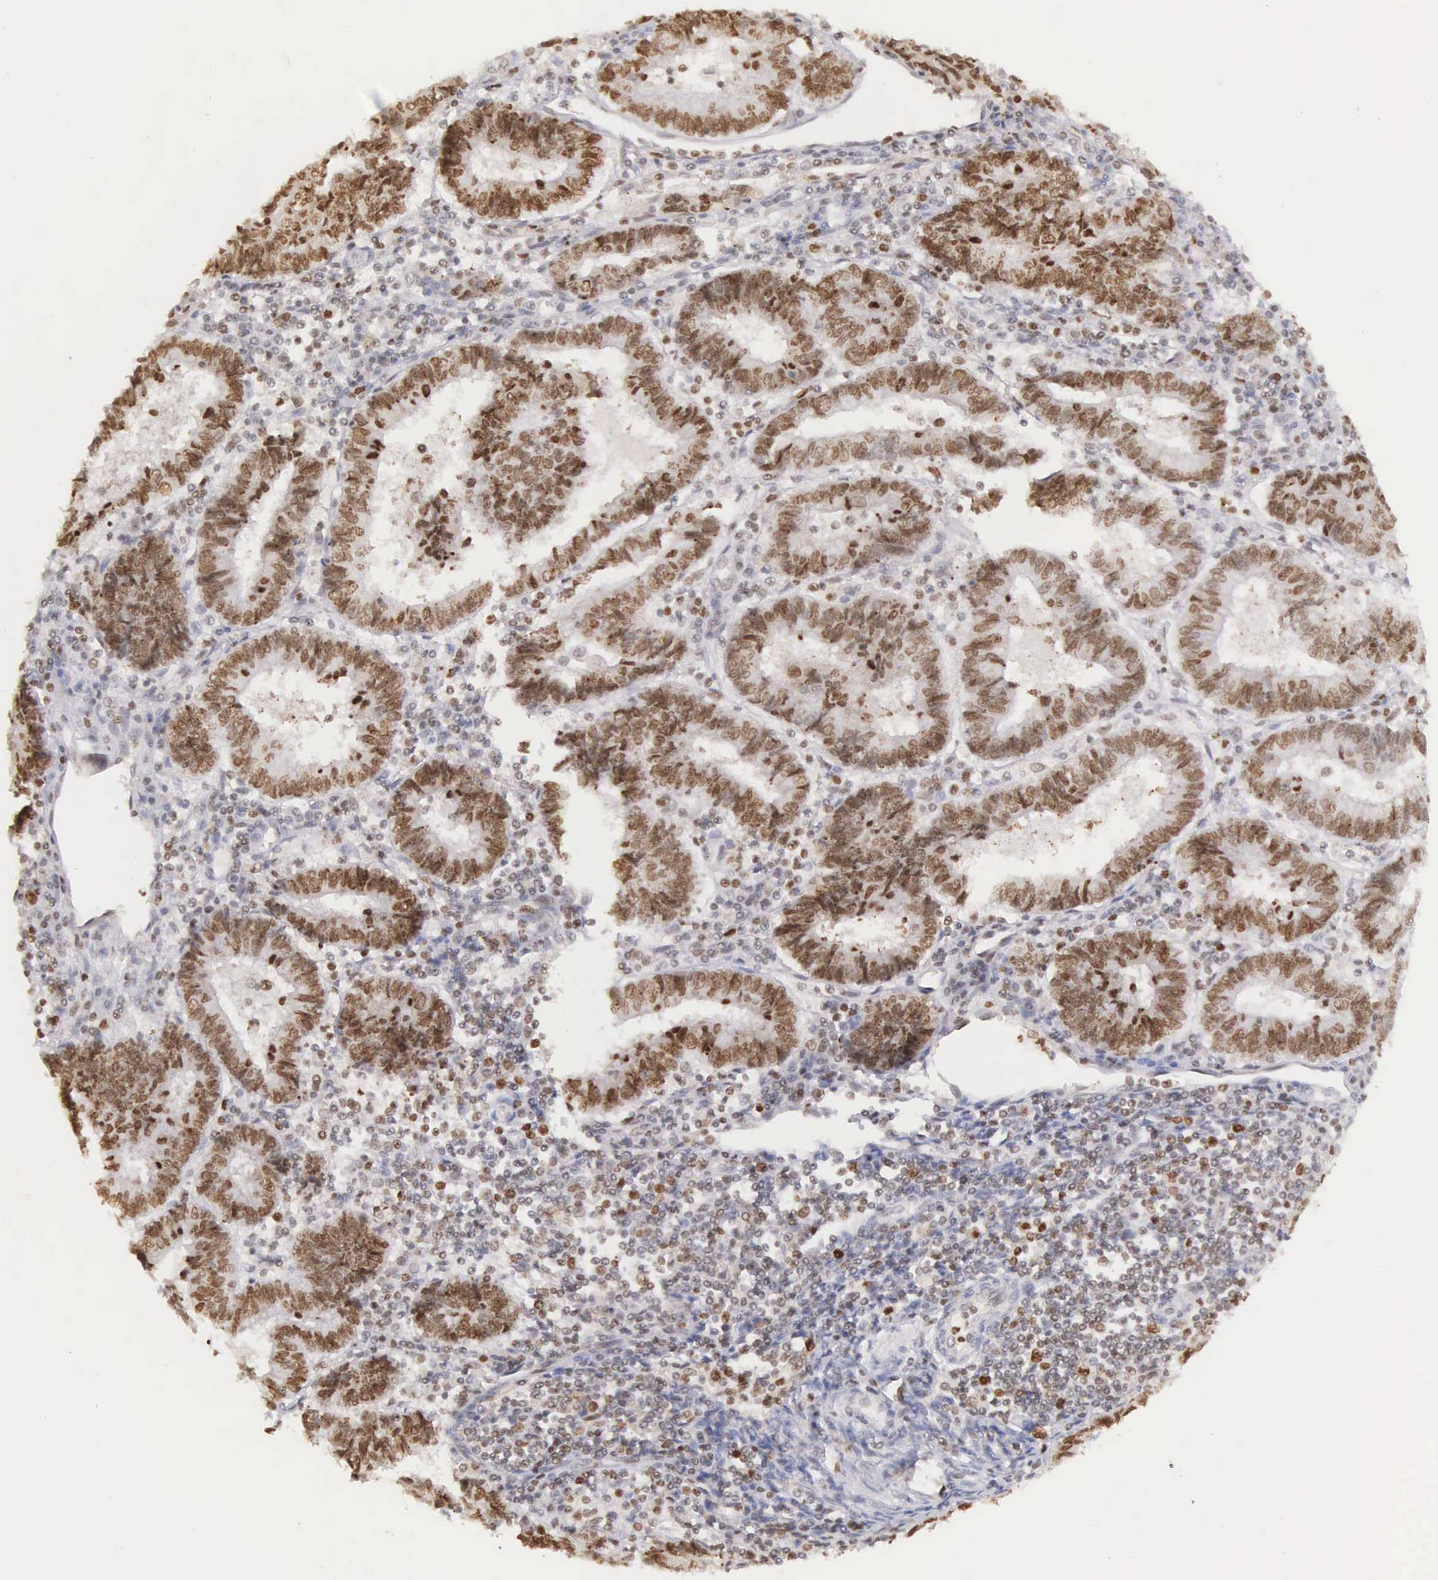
{"staining": {"intensity": "strong", "quantity": ">75%", "location": "nuclear"}, "tissue": "endometrial cancer", "cell_type": "Tumor cells", "image_type": "cancer", "snomed": [{"axis": "morphology", "description": "Adenocarcinoma, NOS"}, {"axis": "topography", "description": "Endometrium"}], "caption": "The image displays a brown stain indicating the presence of a protein in the nuclear of tumor cells in endometrial cancer. (Stains: DAB in brown, nuclei in blue, Microscopy: brightfield microscopy at high magnification).", "gene": "VRK1", "patient": {"sex": "female", "age": 75}}